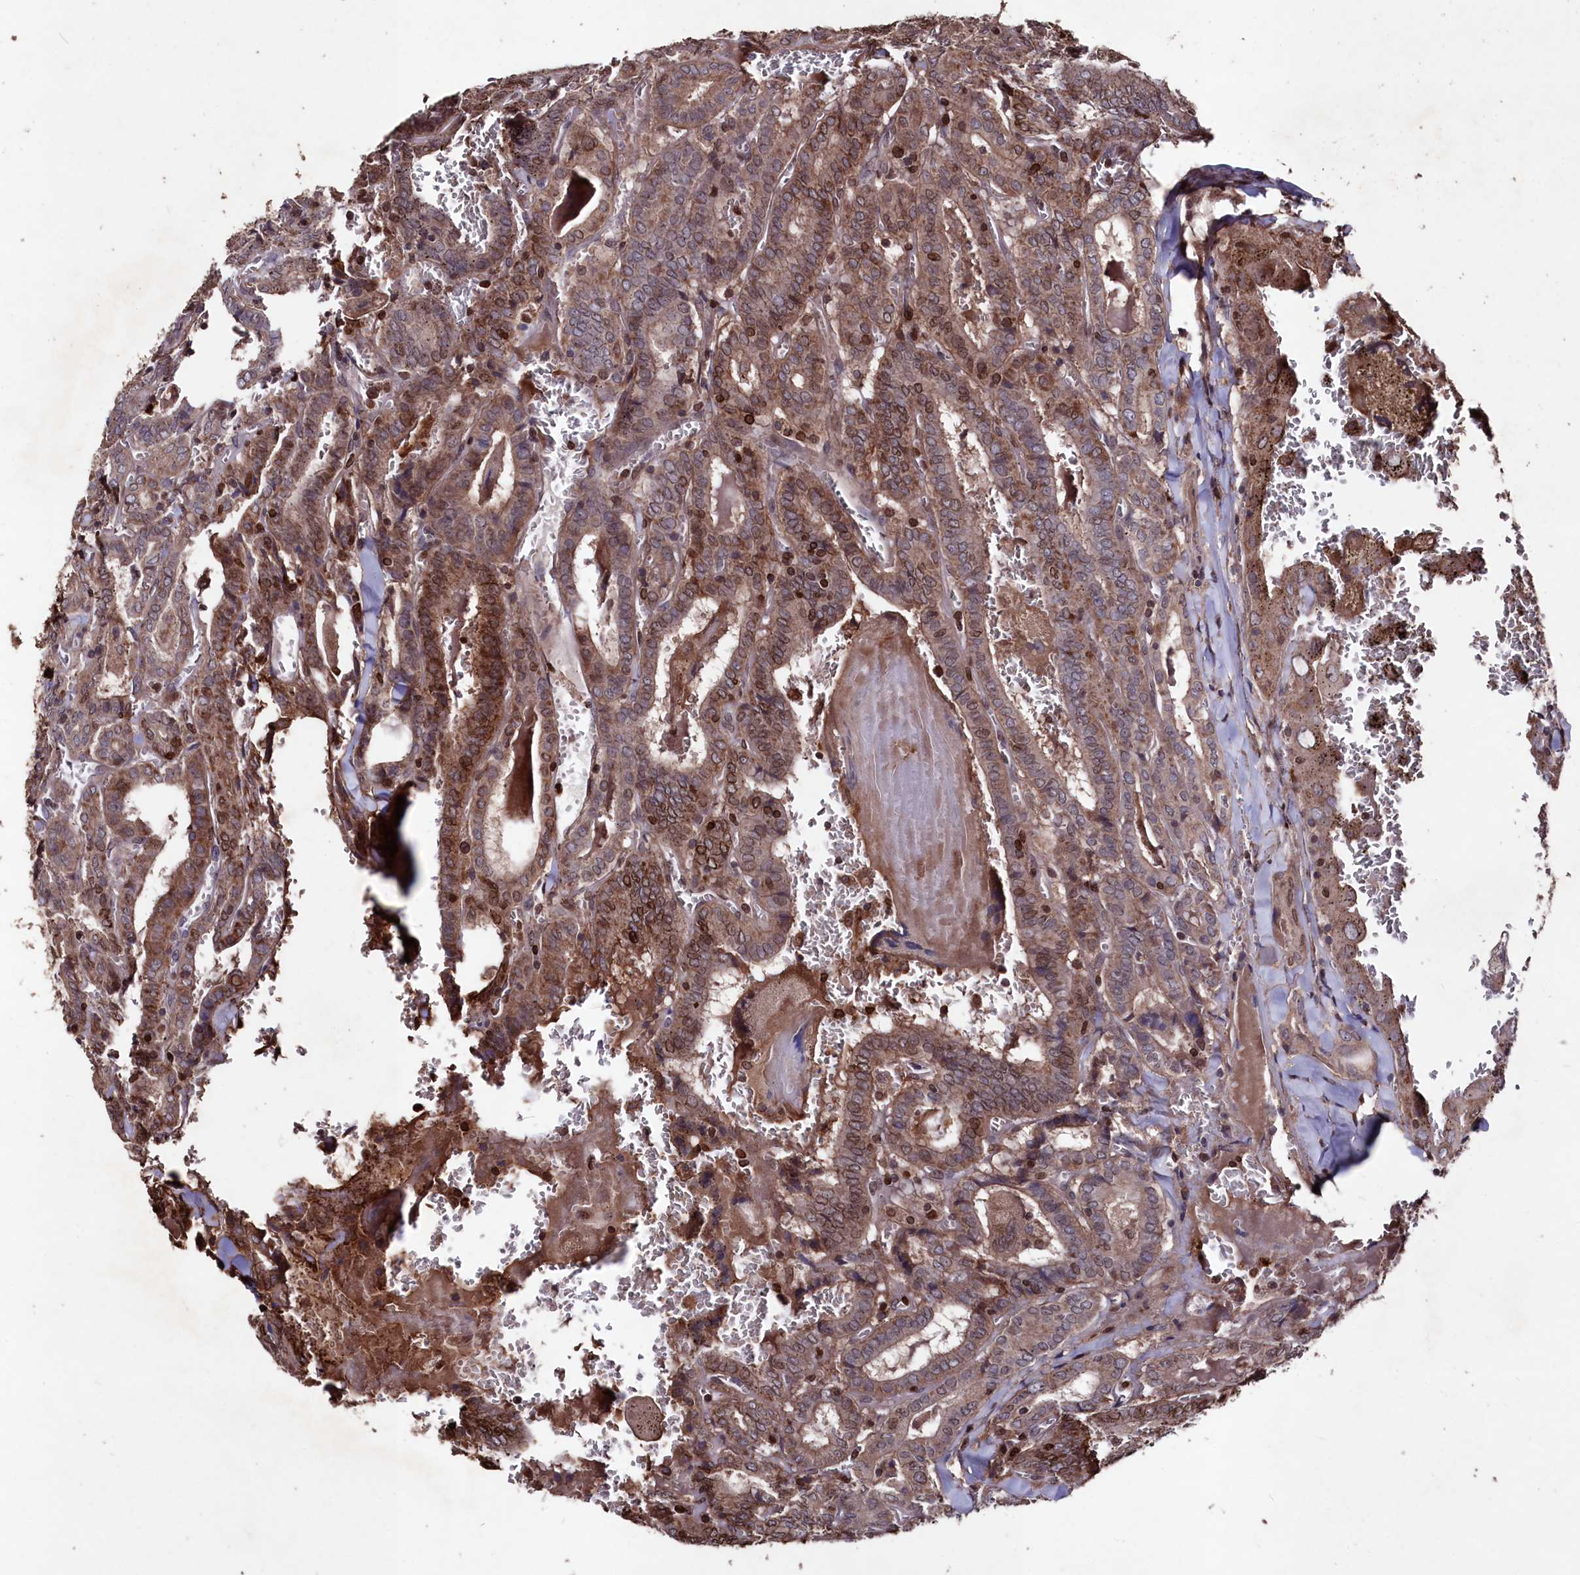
{"staining": {"intensity": "moderate", "quantity": ">75%", "location": "cytoplasmic/membranous,nuclear"}, "tissue": "thyroid cancer", "cell_type": "Tumor cells", "image_type": "cancer", "snomed": [{"axis": "morphology", "description": "Papillary adenocarcinoma, NOS"}, {"axis": "topography", "description": "Thyroid gland"}], "caption": "Immunohistochemical staining of thyroid cancer (papillary adenocarcinoma) displays medium levels of moderate cytoplasmic/membranous and nuclear positivity in about >75% of tumor cells.", "gene": "MYO1H", "patient": {"sex": "female", "age": 72}}